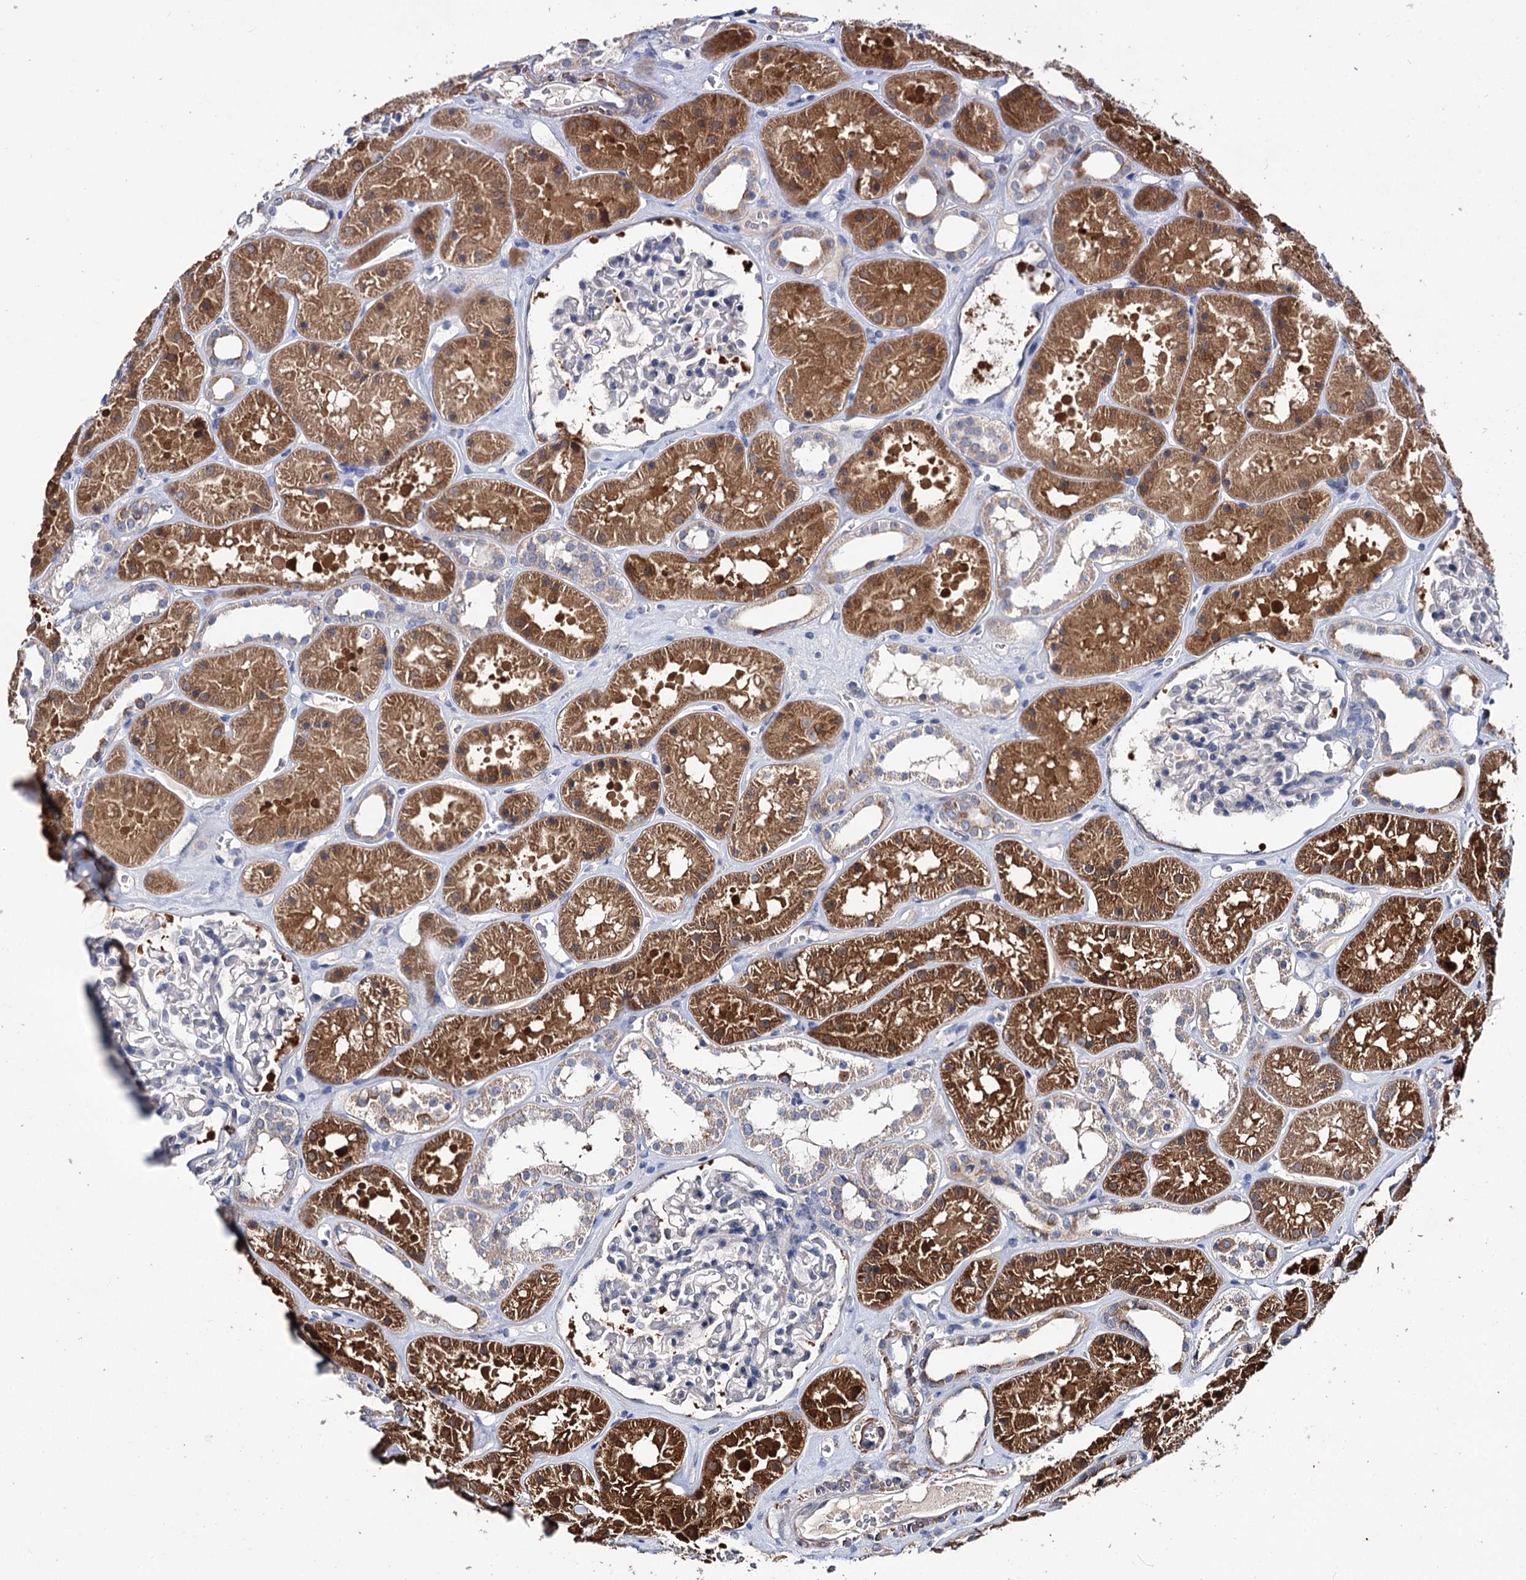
{"staining": {"intensity": "negative", "quantity": "none", "location": "none"}, "tissue": "kidney", "cell_type": "Cells in glomeruli", "image_type": "normal", "snomed": [{"axis": "morphology", "description": "Normal tissue, NOS"}, {"axis": "topography", "description": "Kidney"}], "caption": "Immunohistochemistry (IHC) photomicrograph of unremarkable kidney: kidney stained with DAB (3,3'-diaminobenzidine) exhibits no significant protein staining in cells in glomeruli. The staining is performed using DAB (3,3'-diaminobenzidine) brown chromogen with nuclei counter-stained in using hematoxylin.", "gene": "CLPB", "patient": {"sex": "female", "age": 41}}